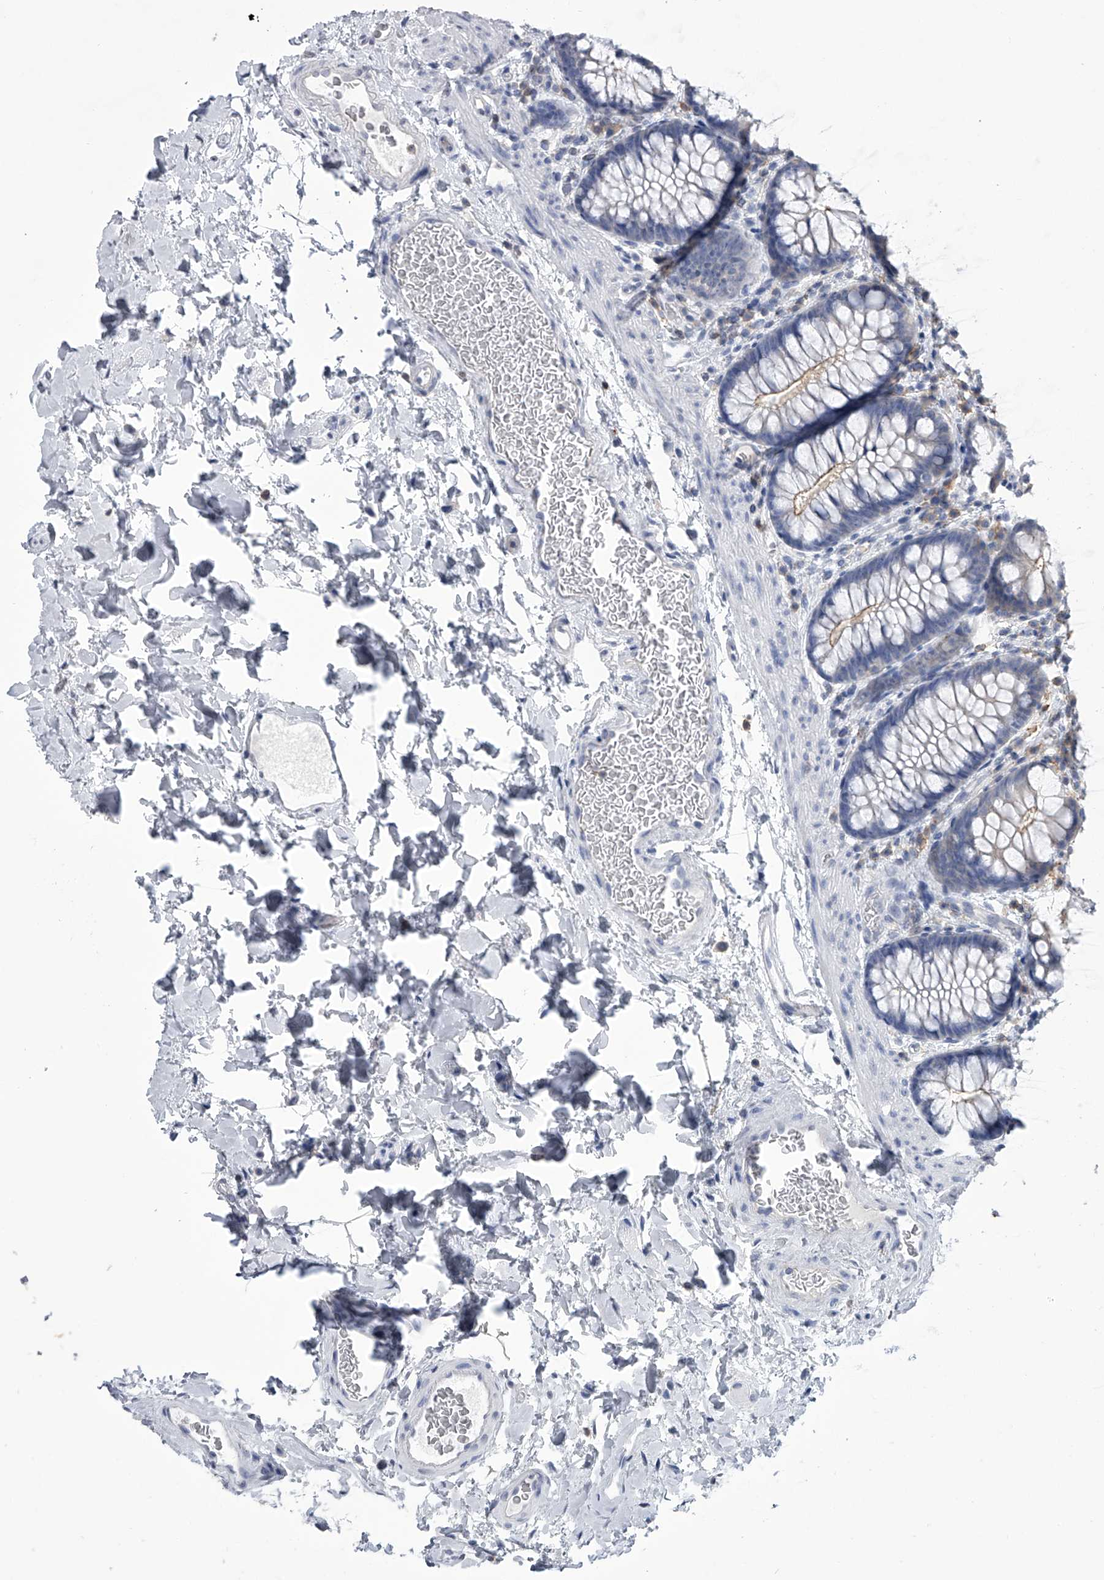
{"staining": {"intensity": "negative", "quantity": "none", "location": "none"}, "tissue": "colon", "cell_type": "Endothelial cells", "image_type": "normal", "snomed": [{"axis": "morphology", "description": "Normal tissue, NOS"}, {"axis": "topography", "description": "Colon"}], "caption": "High magnification brightfield microscopy of unremarkable colon stained with DAB (brown) and counterstained with hematoxylin (blue): endothelial cells show no significant expression.", "gene": "TASP1", "patient": {"sex": "female", "age": 62}}